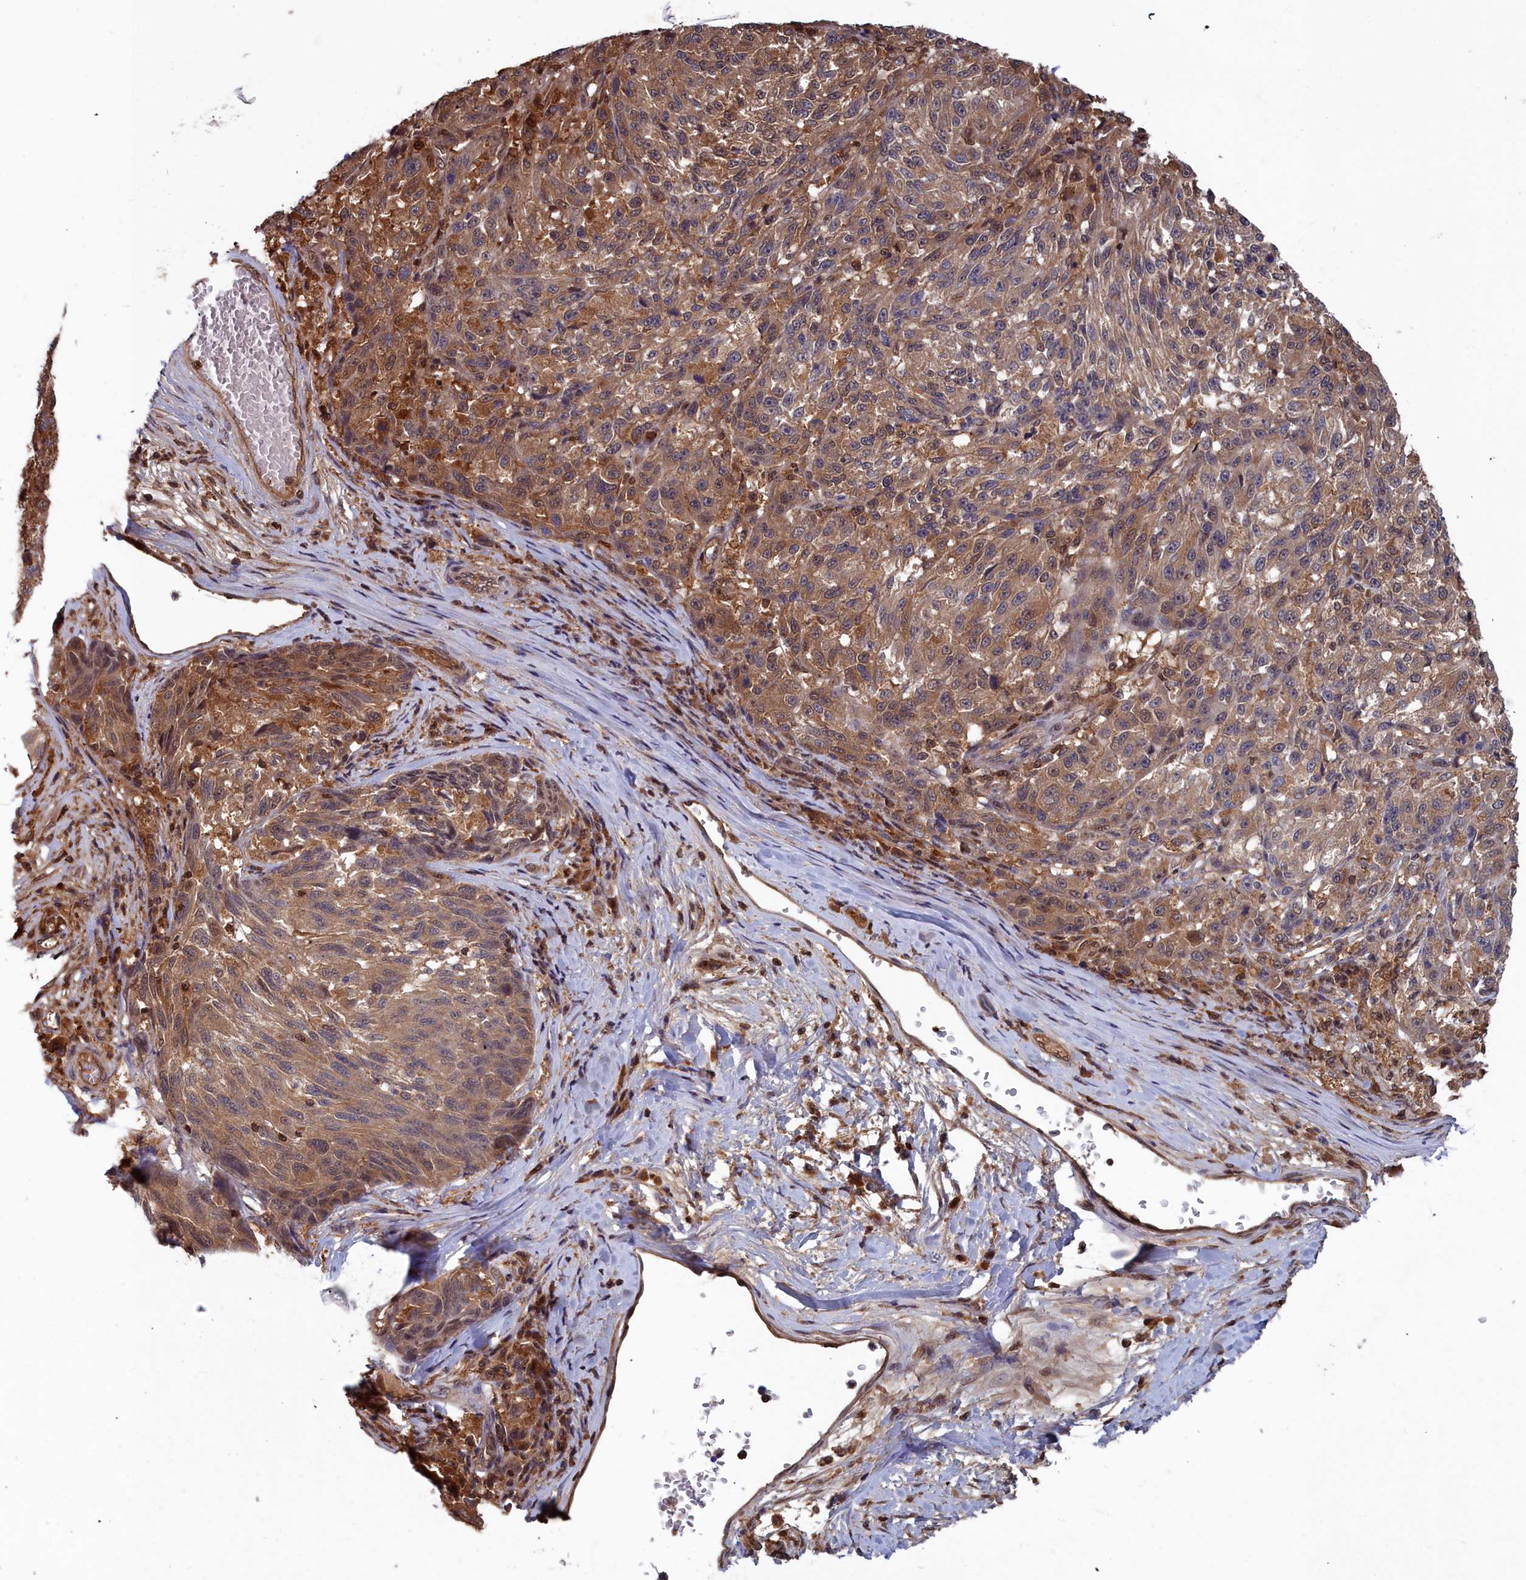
{"staining": {"intensity": "moderate", "quantity": ">75%", "location": "cytoplasmic/membranous"}, "tissue": "melanoma", "cell_type": "Tumor cells", "image_type": "cancer", "snomed": [{"axis": "morphology", "description": "Malignant melanoma, NOS"}, {"axis": "topography", "description": "Skin"}], "caption": "Moderate cytoplasmic/membranous protein positivity is identified in about >75% of tumor cells in malignant melanoma.", "gene": "GFRA2", "patient": {"sex": "male", "age": 53}}